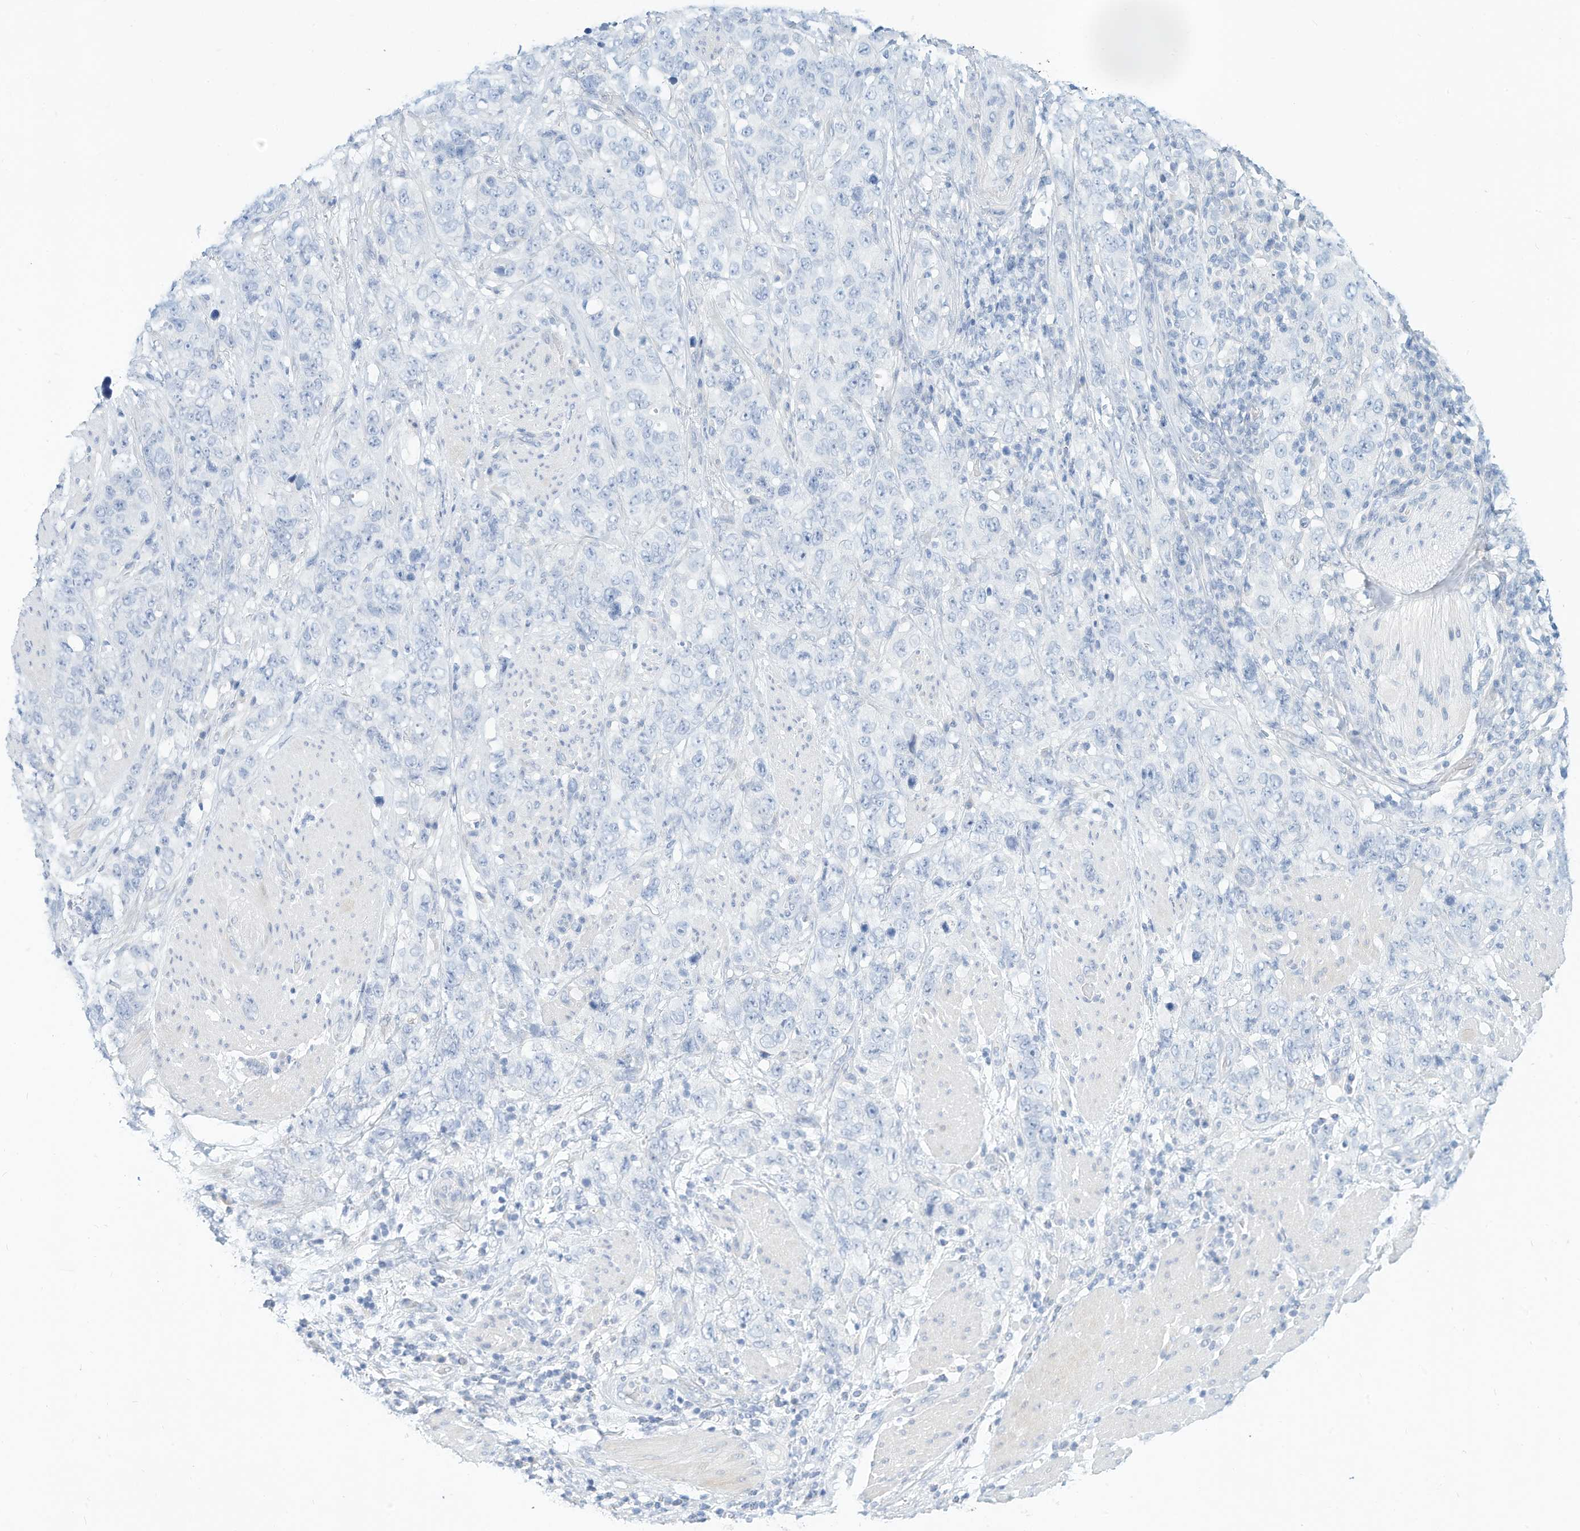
{"staining": {"intensity": "negative", "quantity": "none", "location": "none"}, "tissue": "stomach cancer", "cell_type": "Tumor cells", "image_type": "cancer", "snomed": [{"axis": "morphology", "description": "Adenocarcinoma, NOS"}, {"axis": "topography", "description": "Stomach"}], "caption": "There is no significant expression in tumor cells of adenocarcinoma (stomach). The staining was performed using DAB to visualize the protein expression in brown, while the nuclei were stained in blue with hematoxylin (Magnification: 20x).", "gene": "SPOCD1", "patient": {"sex": "male", "age": 48}}